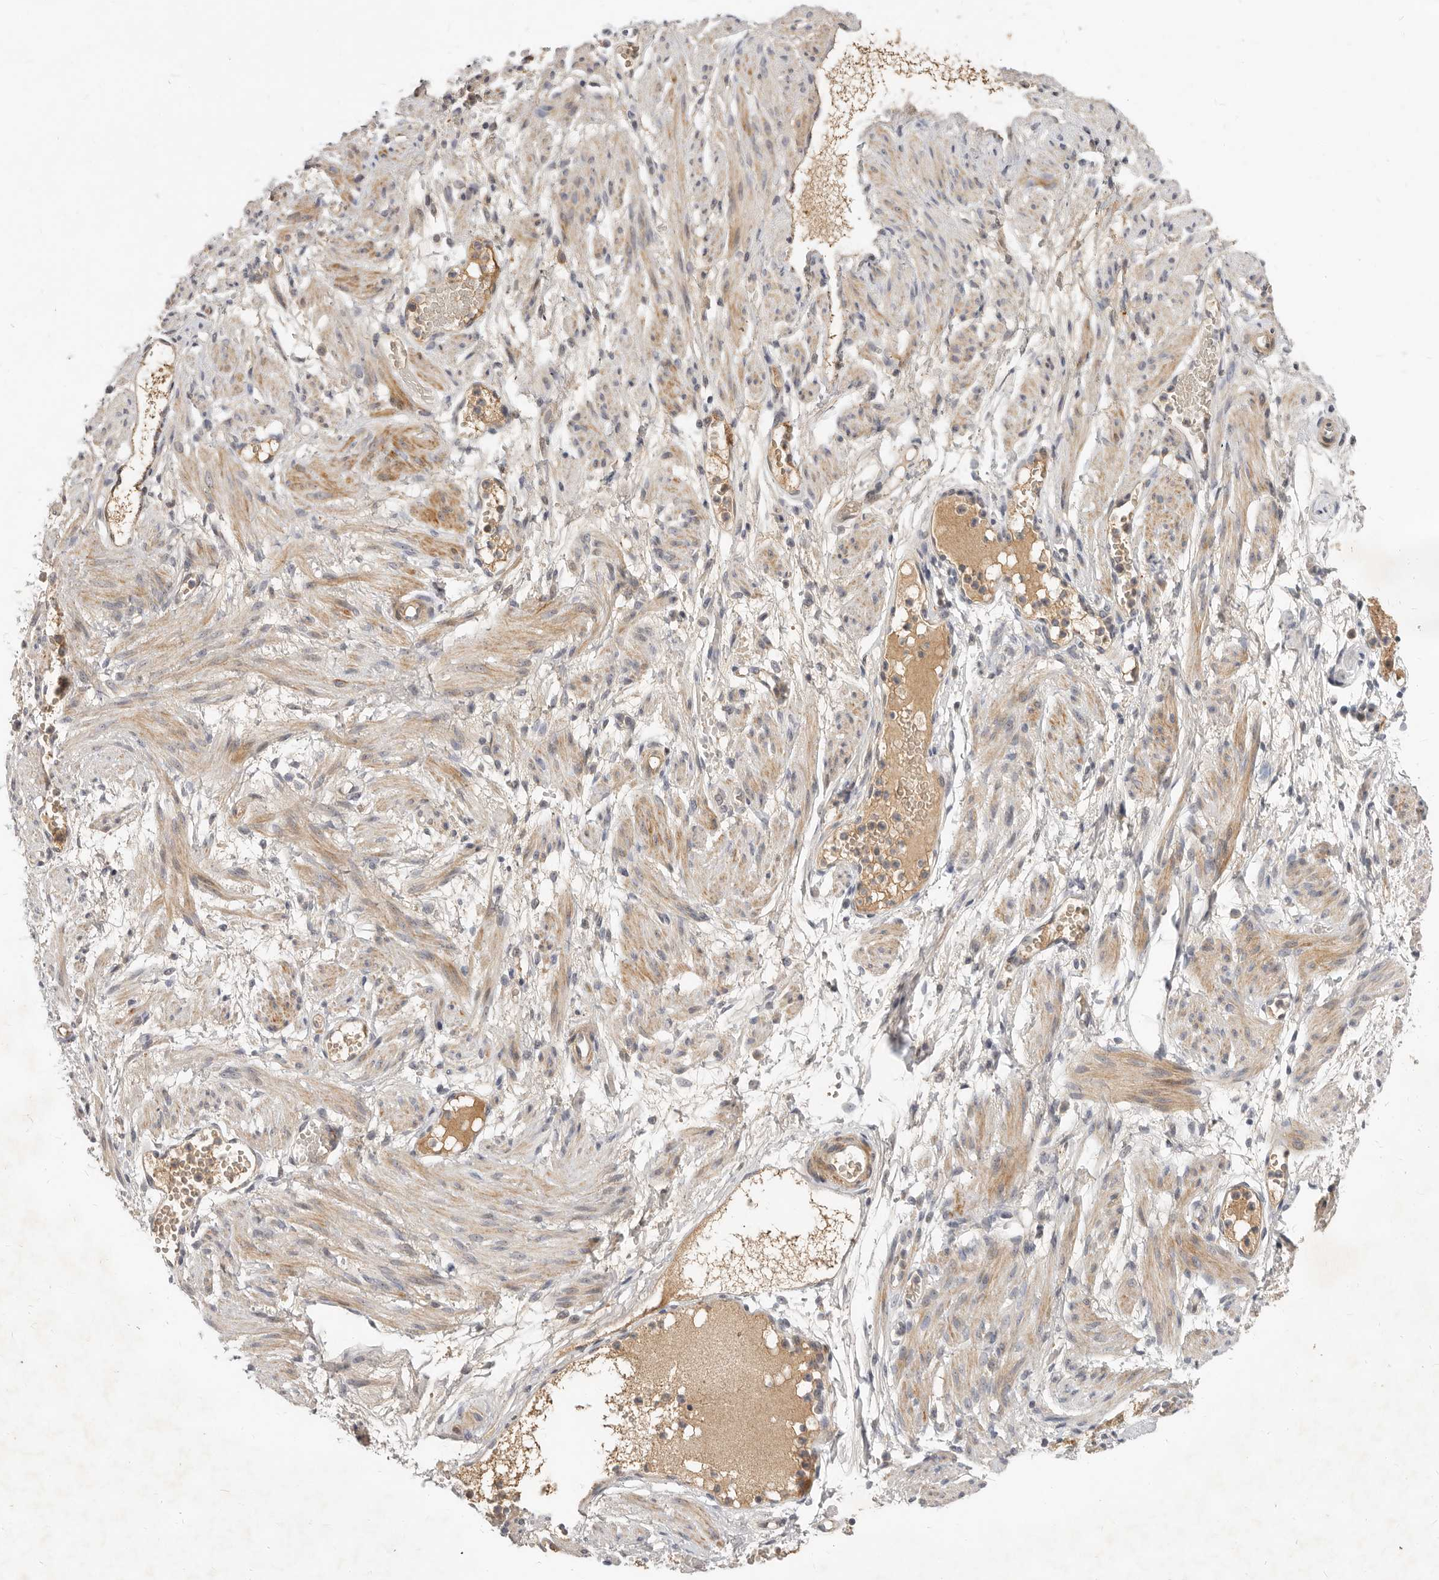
{"staining": {"intensity": "weak", "quantity": ">75%", "location": "cytoplasmic/membranous"}, "tissue": "soft tissue", "cell_type": "Fibroblasts", "image_type": "normal", "snomed": [{"axis": "morphology", "description": "Normal tissue, NOS"}, {"axis": "topography", "description": "Smooth muscle"}, {"axis": "topography", "description": "Peripheral nerve tissue"}], "caption": "Human soft tissue stained for a protein (brown) shows weak cytoplasmic/membranous positive expression in approximately >75% of fibroblasts.", "gene": "MICALL2", "patient": {"sex": "female", "age": 39}}